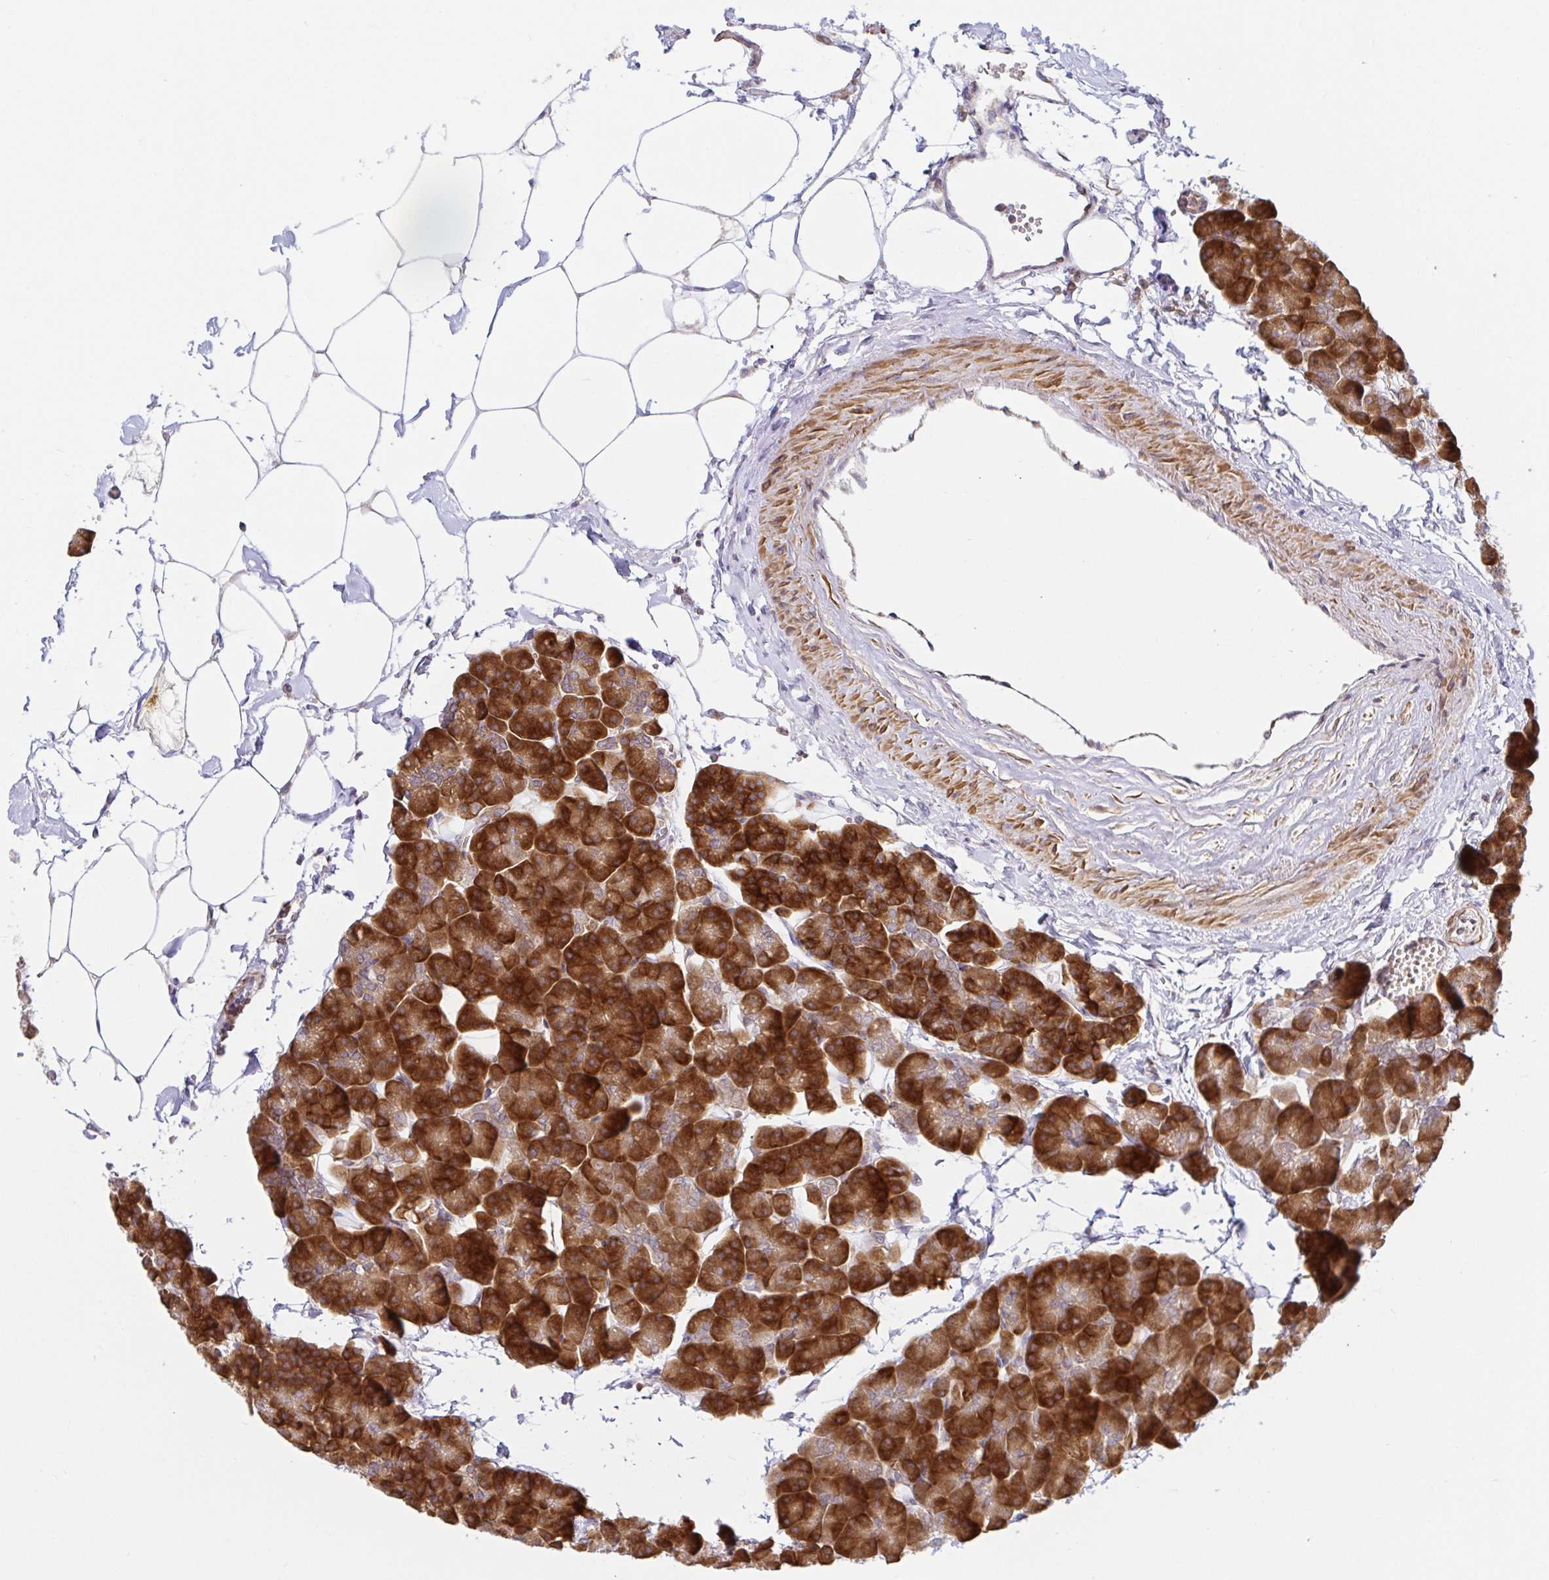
{"staining": {"intensity": "strong", "quantity": ">75%", "location": "cytoplasmic/membranous"}, "tissue": "pancreas", "cell_type": "Exocrine glandular cells", "image_type": "normal", "snomed": [{"axis": "morphology", "description": "Normal tissue, NOS"}, {"axis": "topography", "description": "Pancreas"}], "caption": "This is a micrograph of immunohistochemistry (IHC) staining of unremarkable pancreas, which shows strong positivity in the cytoplasmic/membranous of exocrine glandular cells.", "gene": "LARP1", "patient": {"sex": "male", "age": 35}}